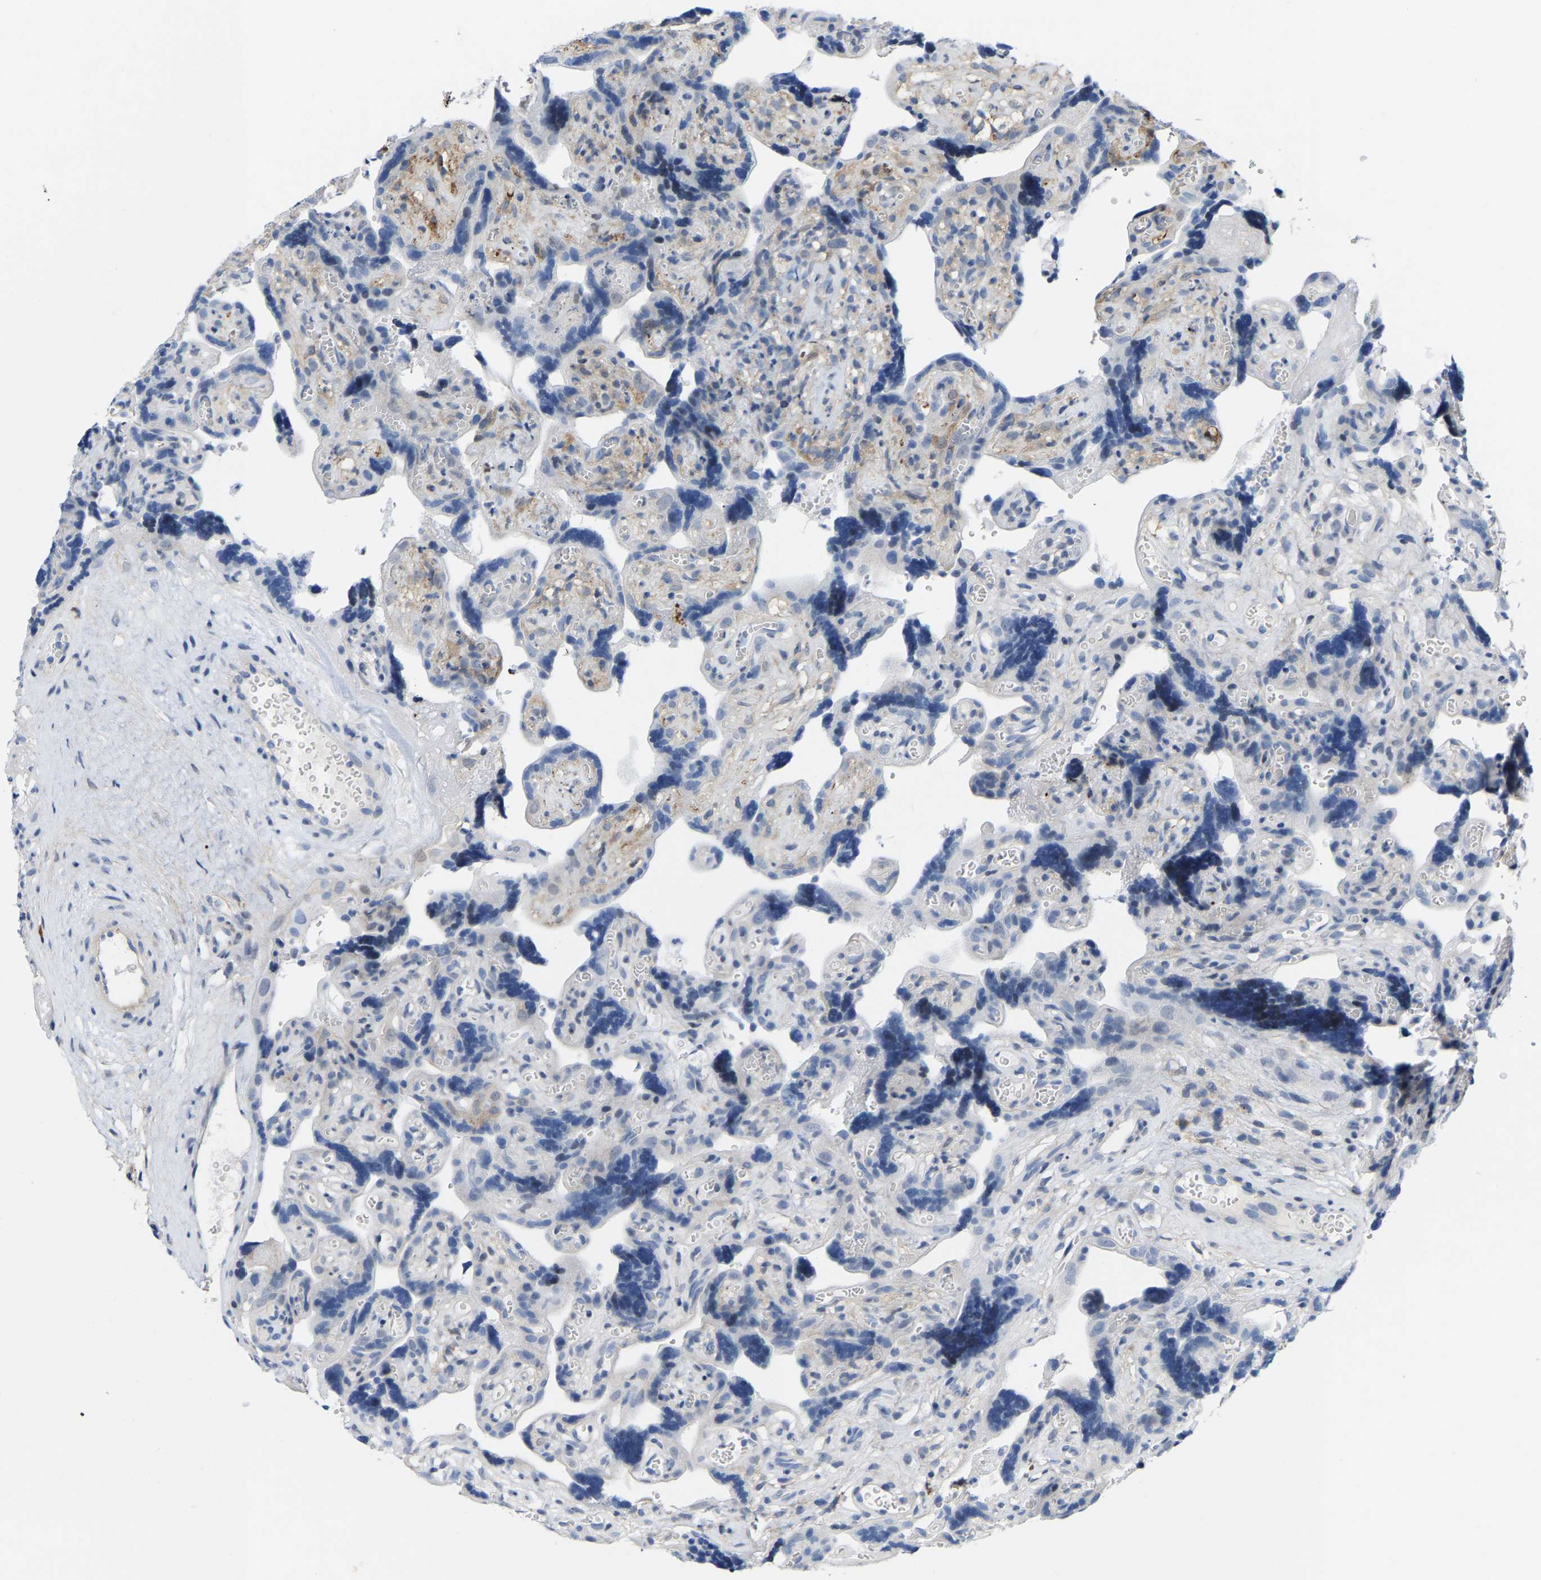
{"staining": {"intensity": "weak", "quantity": "25%-75%", "location": "cytoplasmic/membranous"}, "tissue": "placenta", "cell_type": "Decidual cells", "image_type": "normal", "snomed": [{"axis": "morphology", "description": "Normal tissue, NOS"}, {"axis": "topography", "description": "Placenta"}], "caption": "Placenta stained for a protein demonstrates weak cytoplasmic/membranous positivity in decidual cells. Nuclei are stained in blue.", "gene": "ABTB2", "patient": {"sex": "female", "age": 30}}